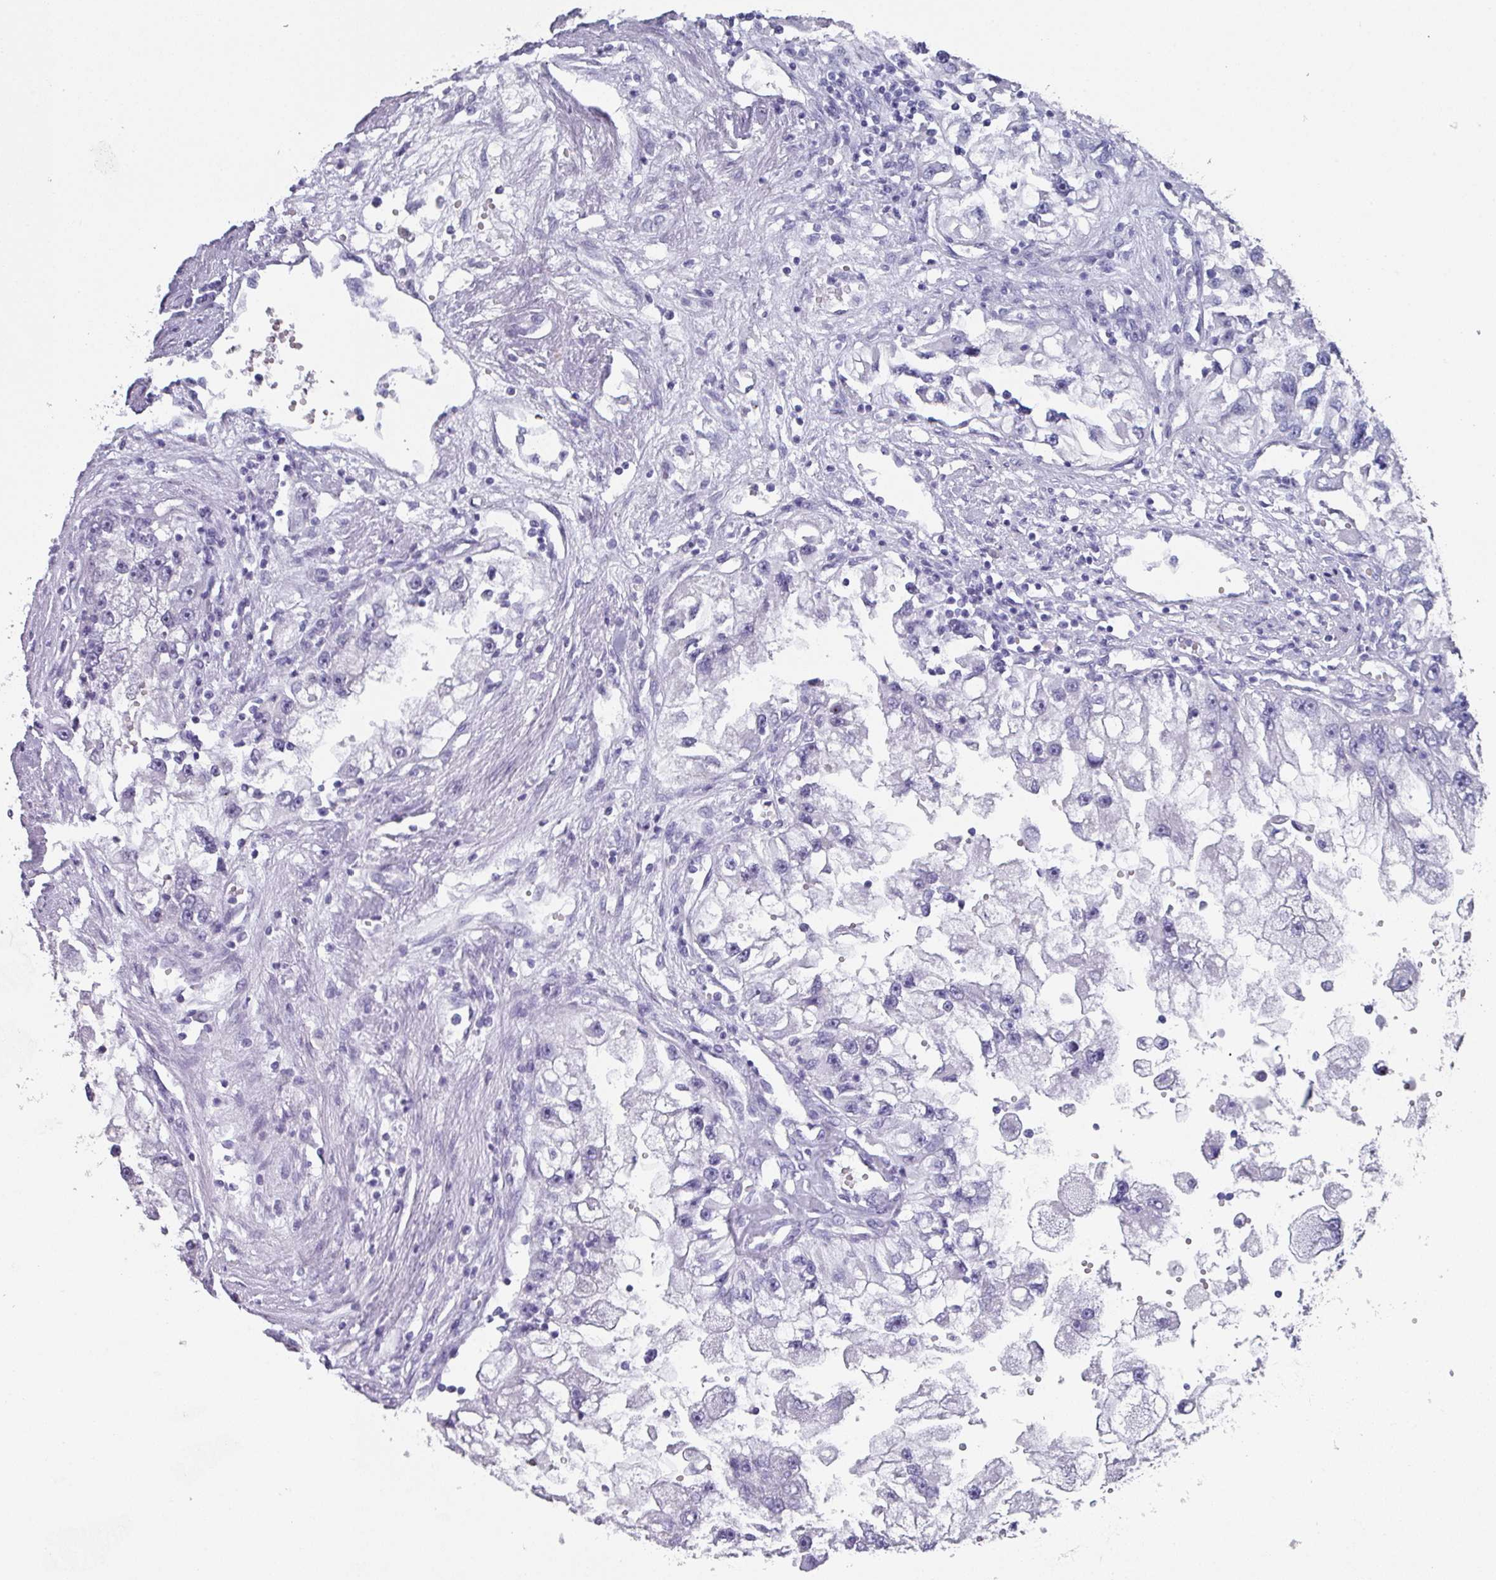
{"staining": {"intensity": "negative", "quantity": "none", "location": "none"}, "tissue": "renal cancer", "cell_type": "Tumor cells", "image_type": "cancer", "snomed": [{"axis": "morphology", "description": "Adenocarcinoma, NOS"}, {"axis": "topography", "description": "Kidney"}], "caption": "Protein analysis of renal adenocarcinoma demonstrates no significant staining in tumor cells. The staining is performed using DAB (3,3'-diaminobenzidine) brown chromogen with nuclei counter-stained in using hematoxylin.", "gene": "PEX10", "patient": {"sex": "male", "age": 63}}